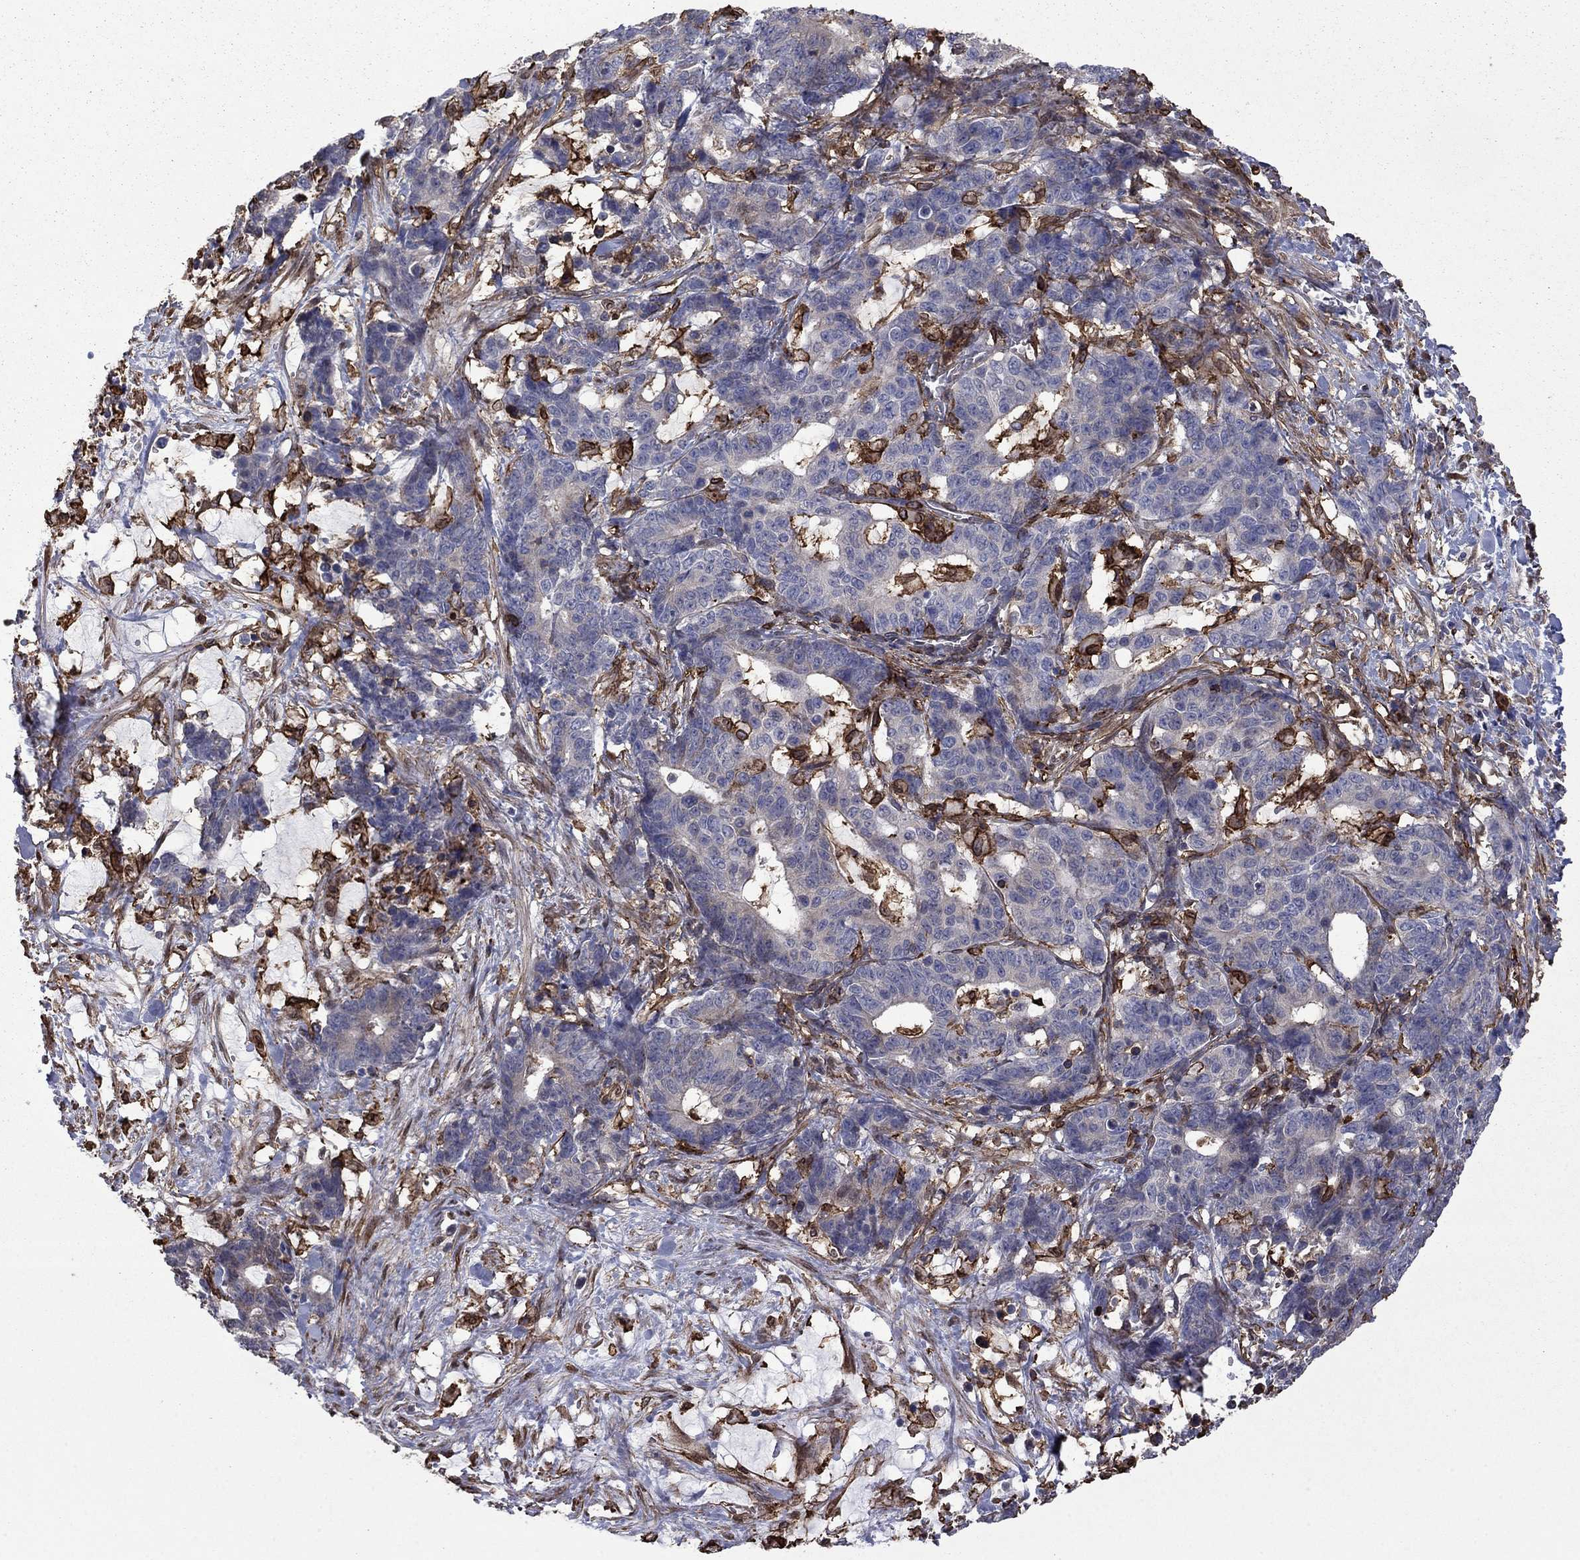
{"staining": {"intensity": "negative", "quantity": "none", "location": "none"}, "tissue": "stomach cancer", "cell_type": "Tumor cells", "image_type": "cancer", "snomed": [{"axis": "morphology", "description": "Normal tissue, NOS"}, {"axis": "morphology", "description": "Adenocarcinoma, NOS"}, {"axis": "topography", "description": "Stomach"}], "caption": "Immunohistochemistry histopathology image of human adenocarcinoma (stomach) stained for a protein (brown), which reveals no expression in tumor cells.", "gene": "PLAU", "patient": {"sex": "female", "age": 64}}